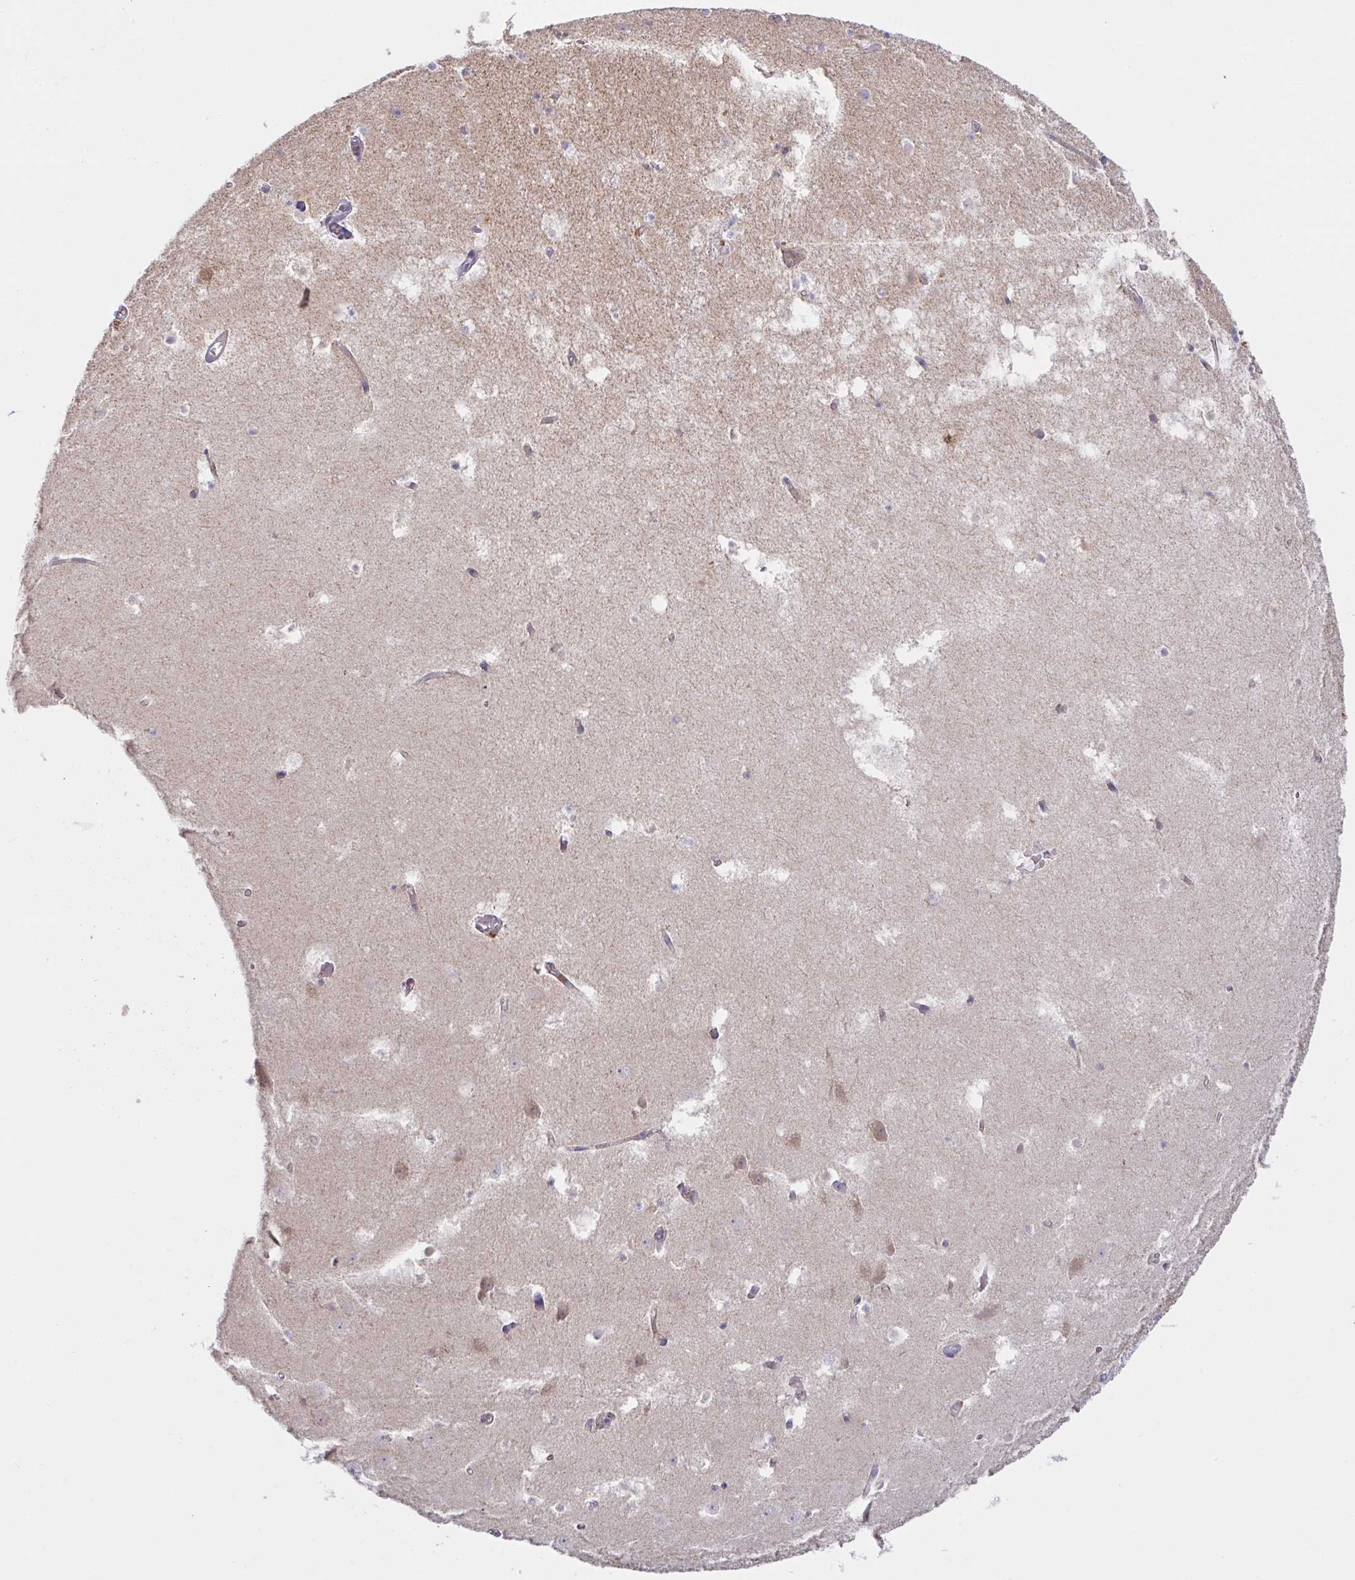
{"staining": {"intensity": "negative", "quantity": "none", "location": "none"}, "tissue": "hippocampus", "cell_type": "Glial cells", "image_type": "normal", "snomed": [{"axis": "morphology", "description": "Normal tissue, NOS"}, {"axis": "topography", "description": "Hippocampus"}], "caption": "Immunohistochemistry image of benign hippocampus: hippocampus stained with DAB (3,3'-diaminobenzidine) displays no significant protein positivity in glial cells. Nuclei are stained in blue.", "gene": "YARS2", "patient": {"sex": "female", "age": 52}}